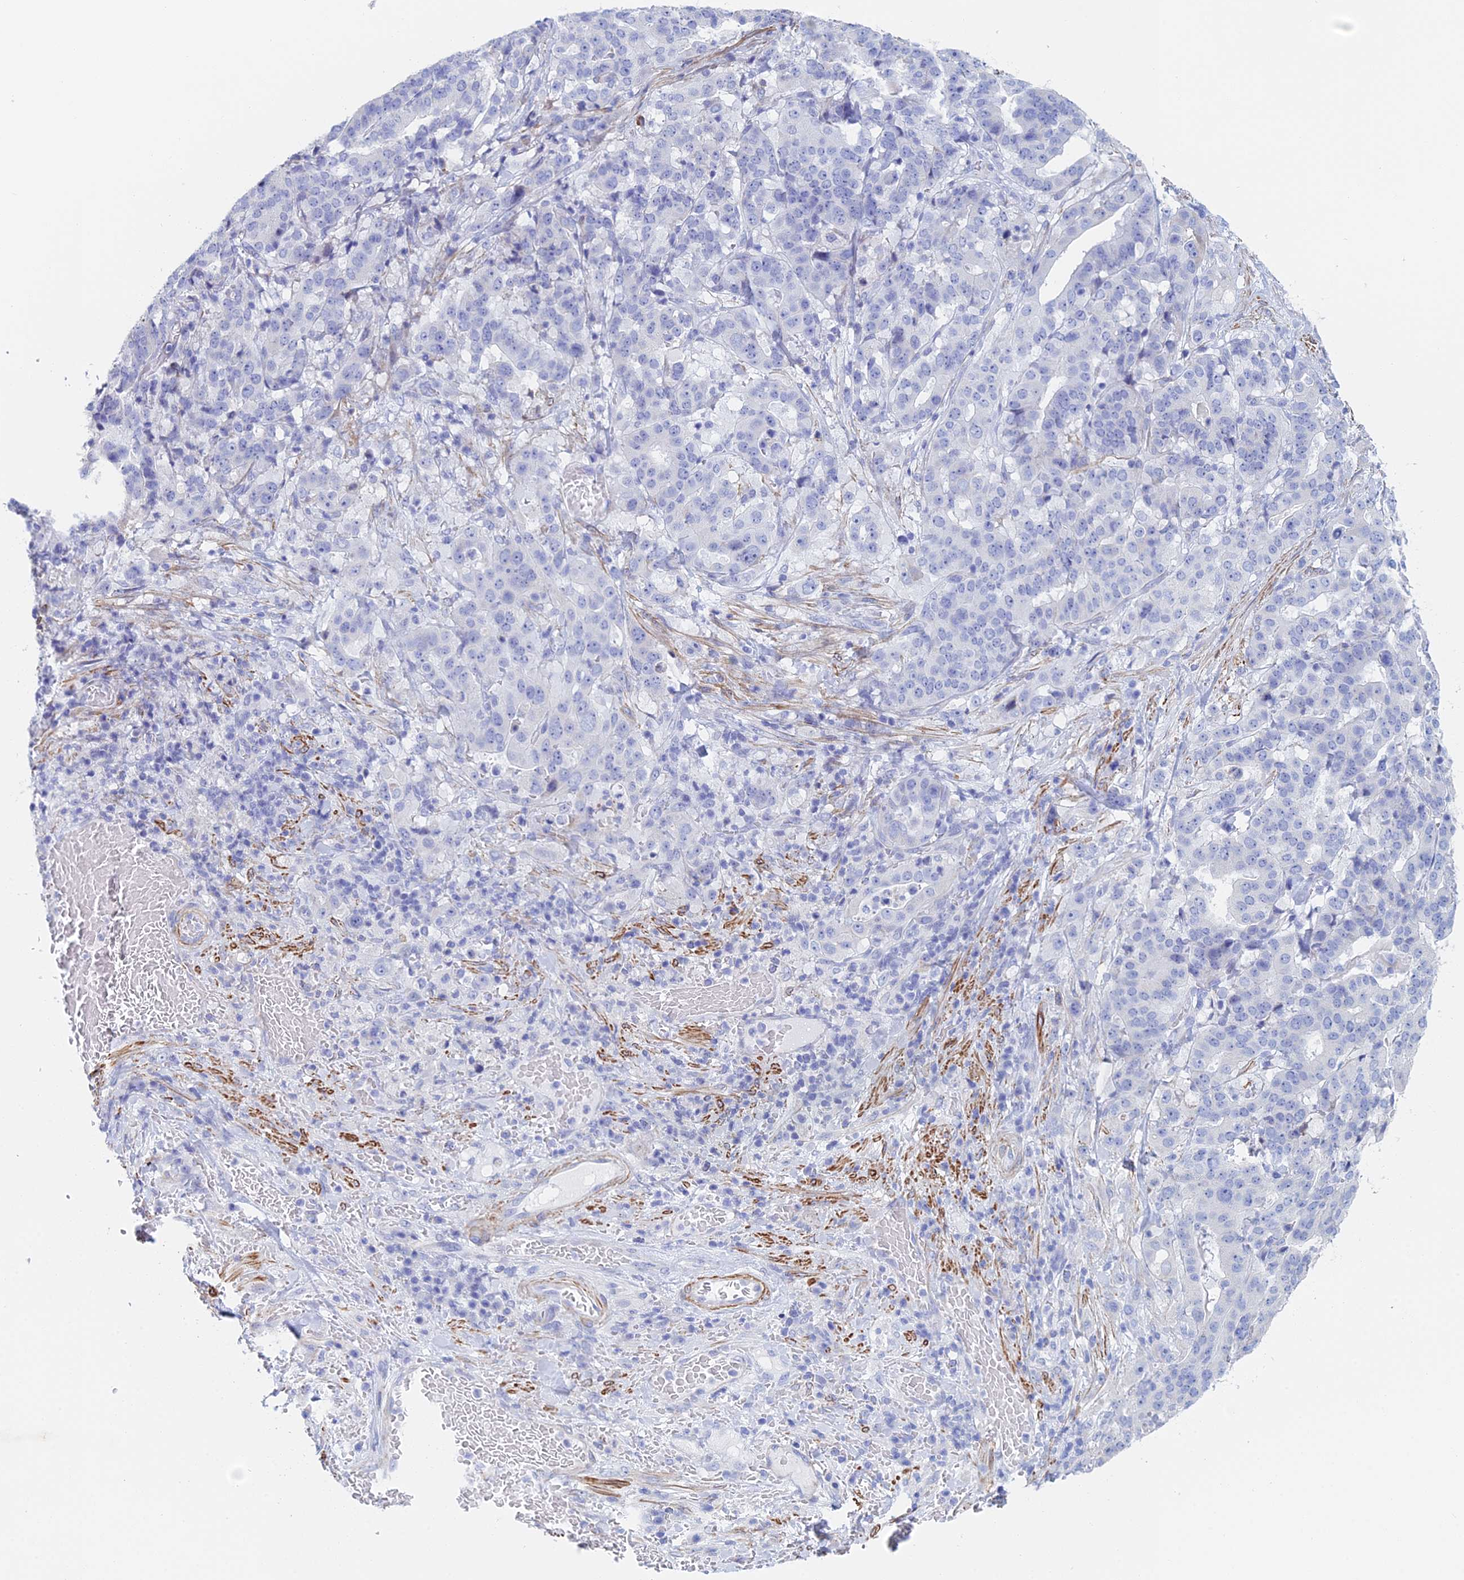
{"staining": {"intensity": "negative", "quantity": "none", "location": "none"}, "tissue": "stomach cancer", "cell_type": "Tumor cells", "image_type": "cancer", "snomed": [{"axis": "morphology", "description": "Adenocarcinoma, NOS"}, {"axis": "topography", "description": "Stomach"}], "caption": "An immunohistochemistry (IHC) micrograph of adenocarcinoma (stomach) is shown. There is no staining in tumor cells of adenocarcinoma (stomach). (Brightfield microscopy of DAB (3,3'-diaminobenzidine) immunohistochemistry (IHC) at high magnification).", "gene": "KCNK18", "patient": {"sex": "male", "age": 48}}